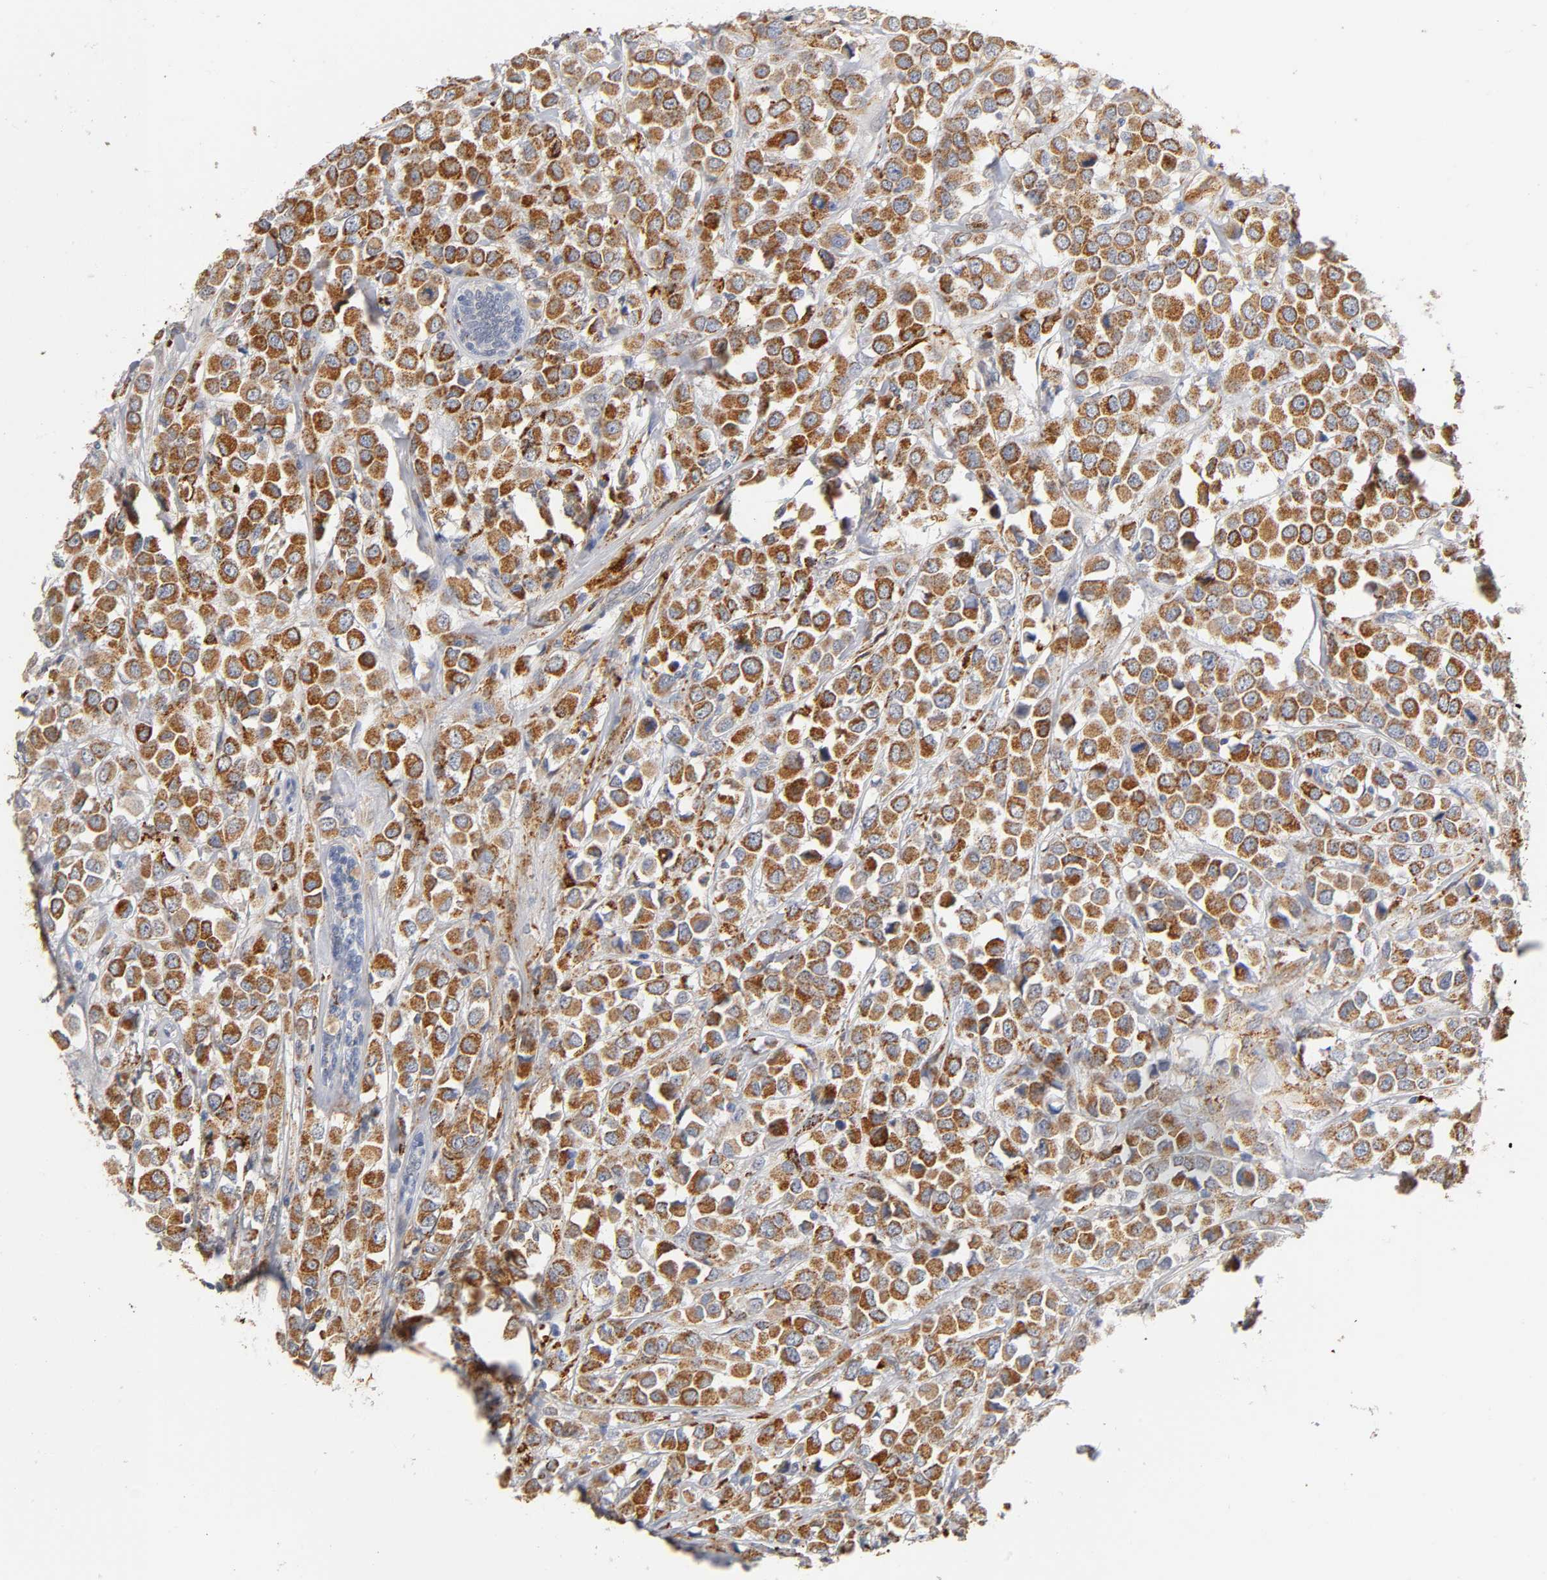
{"staining": {"intensity": "strong", "quantity": ">75%", "location": "cytoplasmic/membranous"}, "tissue": "breast cancer", "cell_type": "Tumor cells", "image_type": "cancer", "snomed": [{"axis": "morphology", "description": "Duct carcinoma"}, {"axis": "topography", "description": "Breast"}], "caption": "DAB (3,3'-diaminobenzidine) immunohistochemical staining of intraductal carcinoma (breast) shows strong cytoplasmic/membranous protein positivity in approximately >75% of tumor cells.", "gene": "ISG15", "patient": {"sex": "female", "age": 61}}